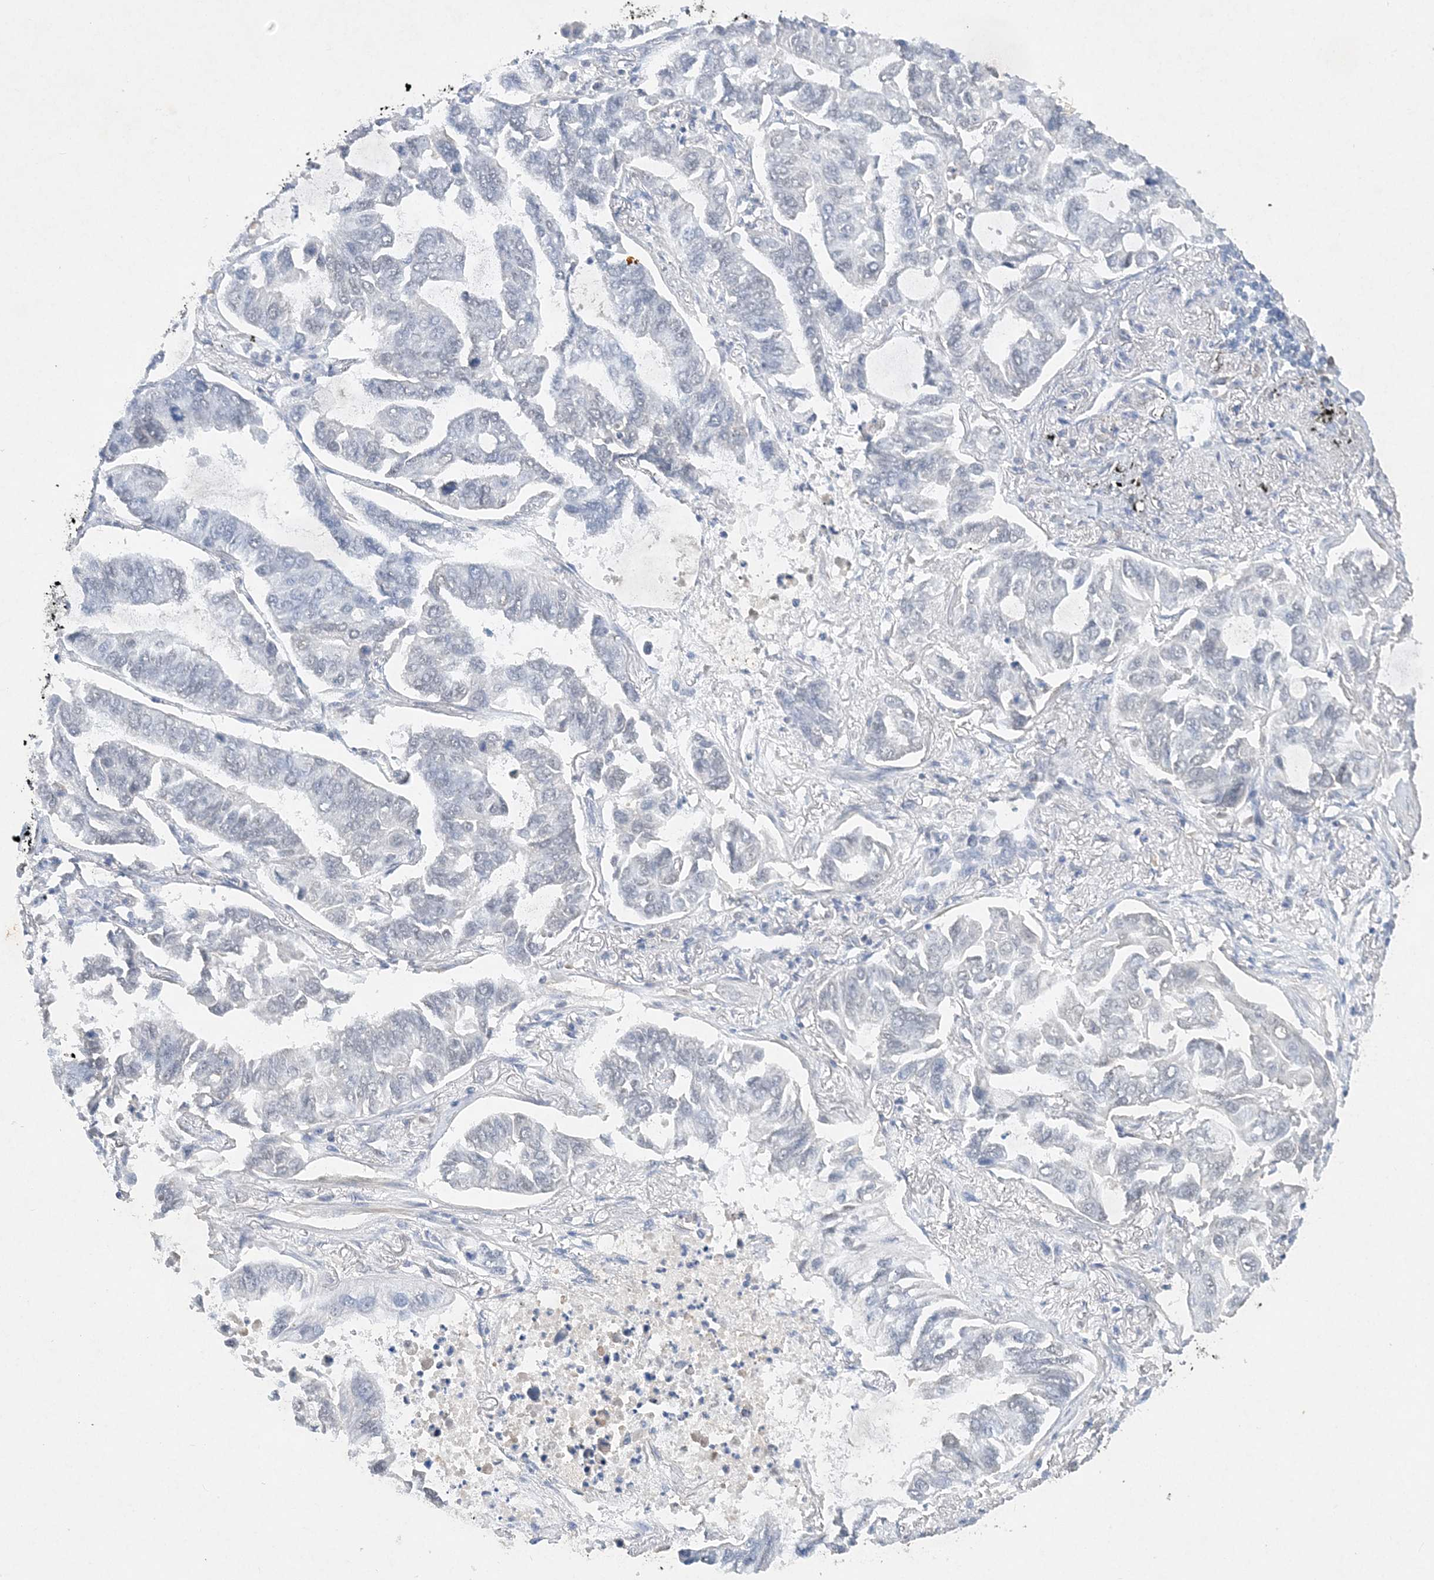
{"staining": {"intensity": "negative", "quantity": "none", "location": "none"}, "tissue": "lung cancer", "cell_type": "Tumor cells", "image_type": "cancer", "snomed": [{"axis": "morphology", "description": "Adenocarcinoma, NOS"}, {"axis": "topography", "description": "Lung"}], "caption": "Immunohistochemical staining of human adenocarcinoma (lung) exhibits no significant staining in tumor cells.", "gene": "C11orf58", "patient": {"sex": "male", "age": 64}}